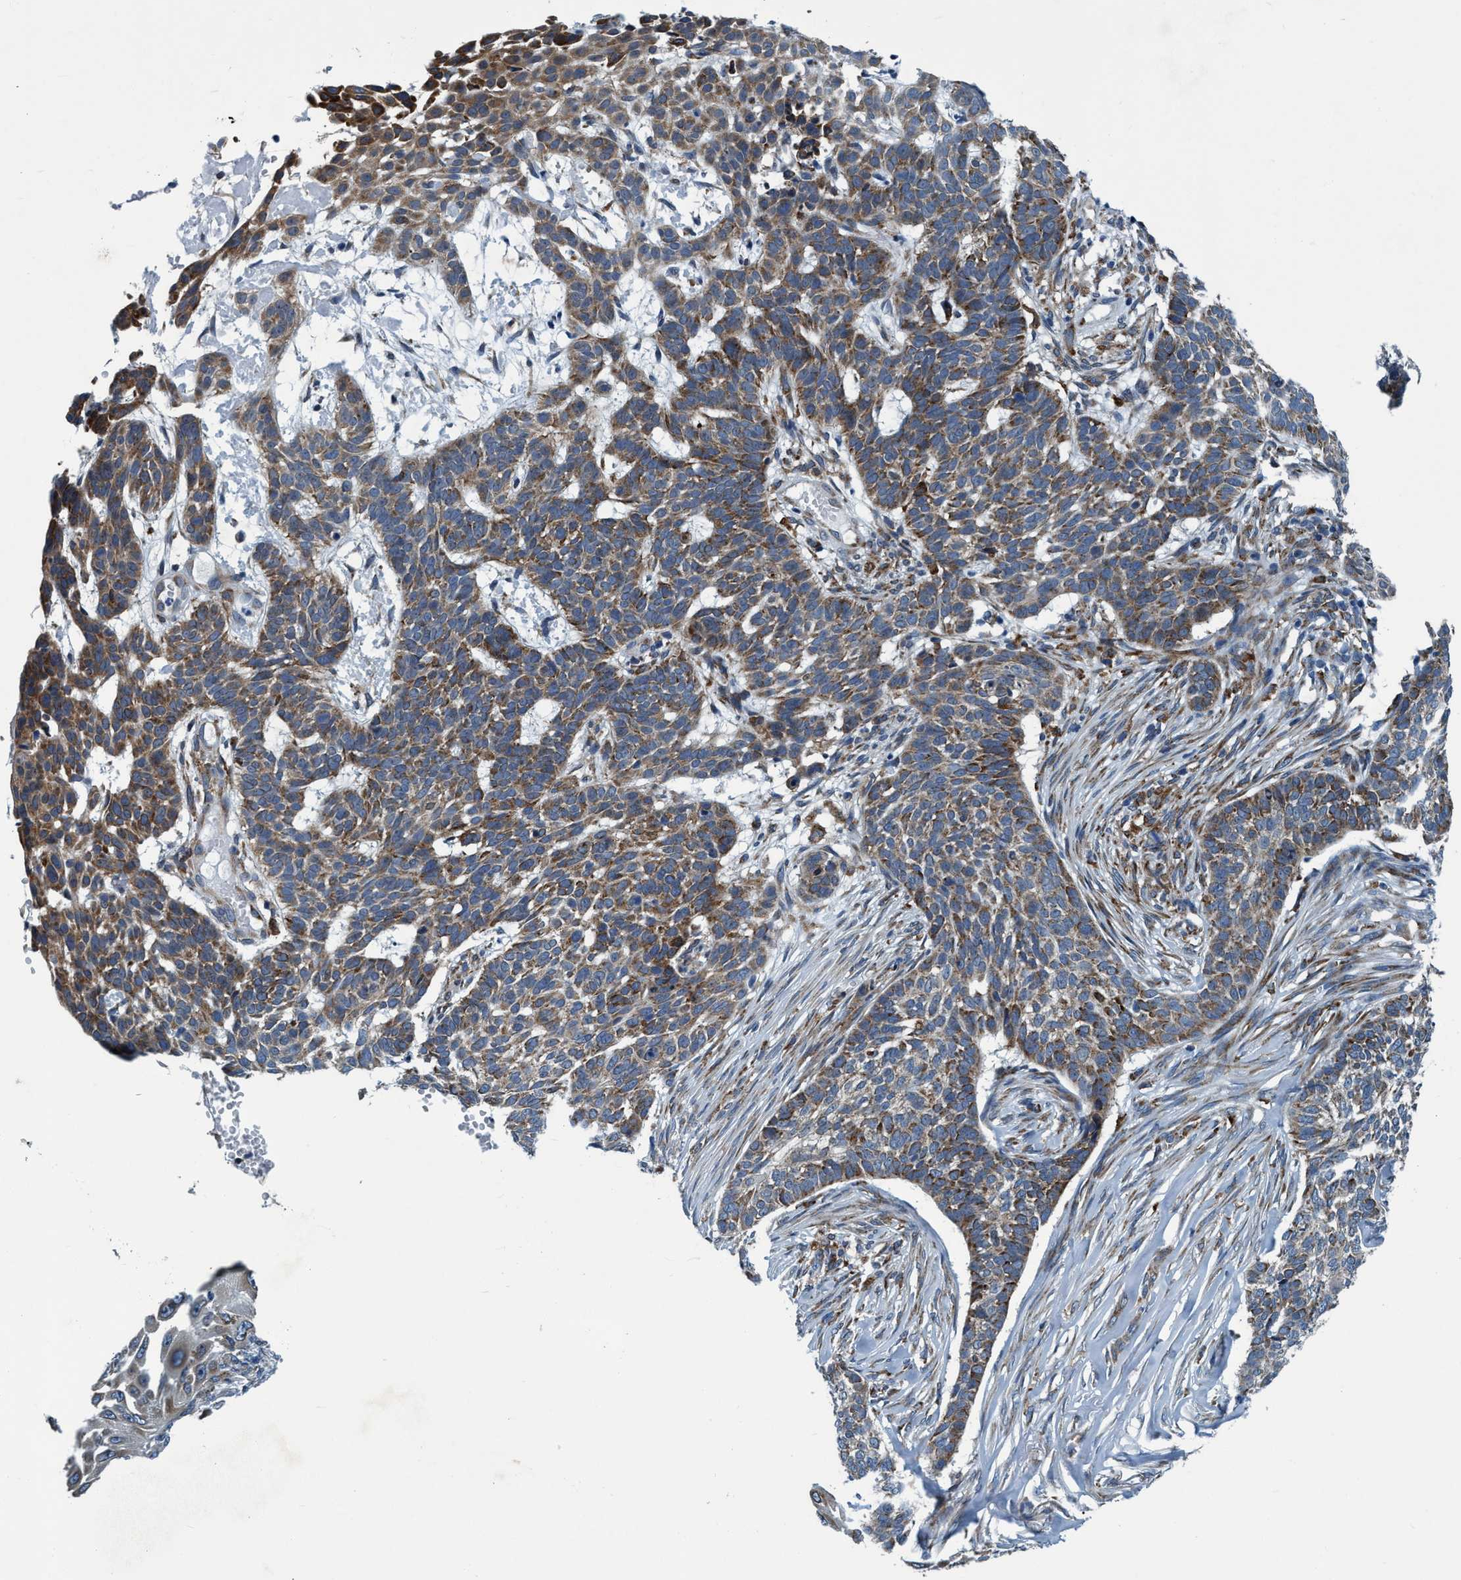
{"staining": {"intensity": "moderate", "quantity": ">75%", "location": "cytoplasmic/membranous"}, "tissue": "skin cancer", "cell_type": "Tumor cells", "image_type": "cancer", "snomed": [{"axis": "morphology", "description": "Basal cell carcinoma"}, {"axis": "topography", "description": "Skin"}], "caption": "This micrograph shows immunohistochemistry staining of basal cell carcinoma (skin), with medium moderate cytoplasmic/membranous staining in about >75% of tumor cells.", "gene": "ARMC9", "patient": {"sex": "male", "age": 85}}